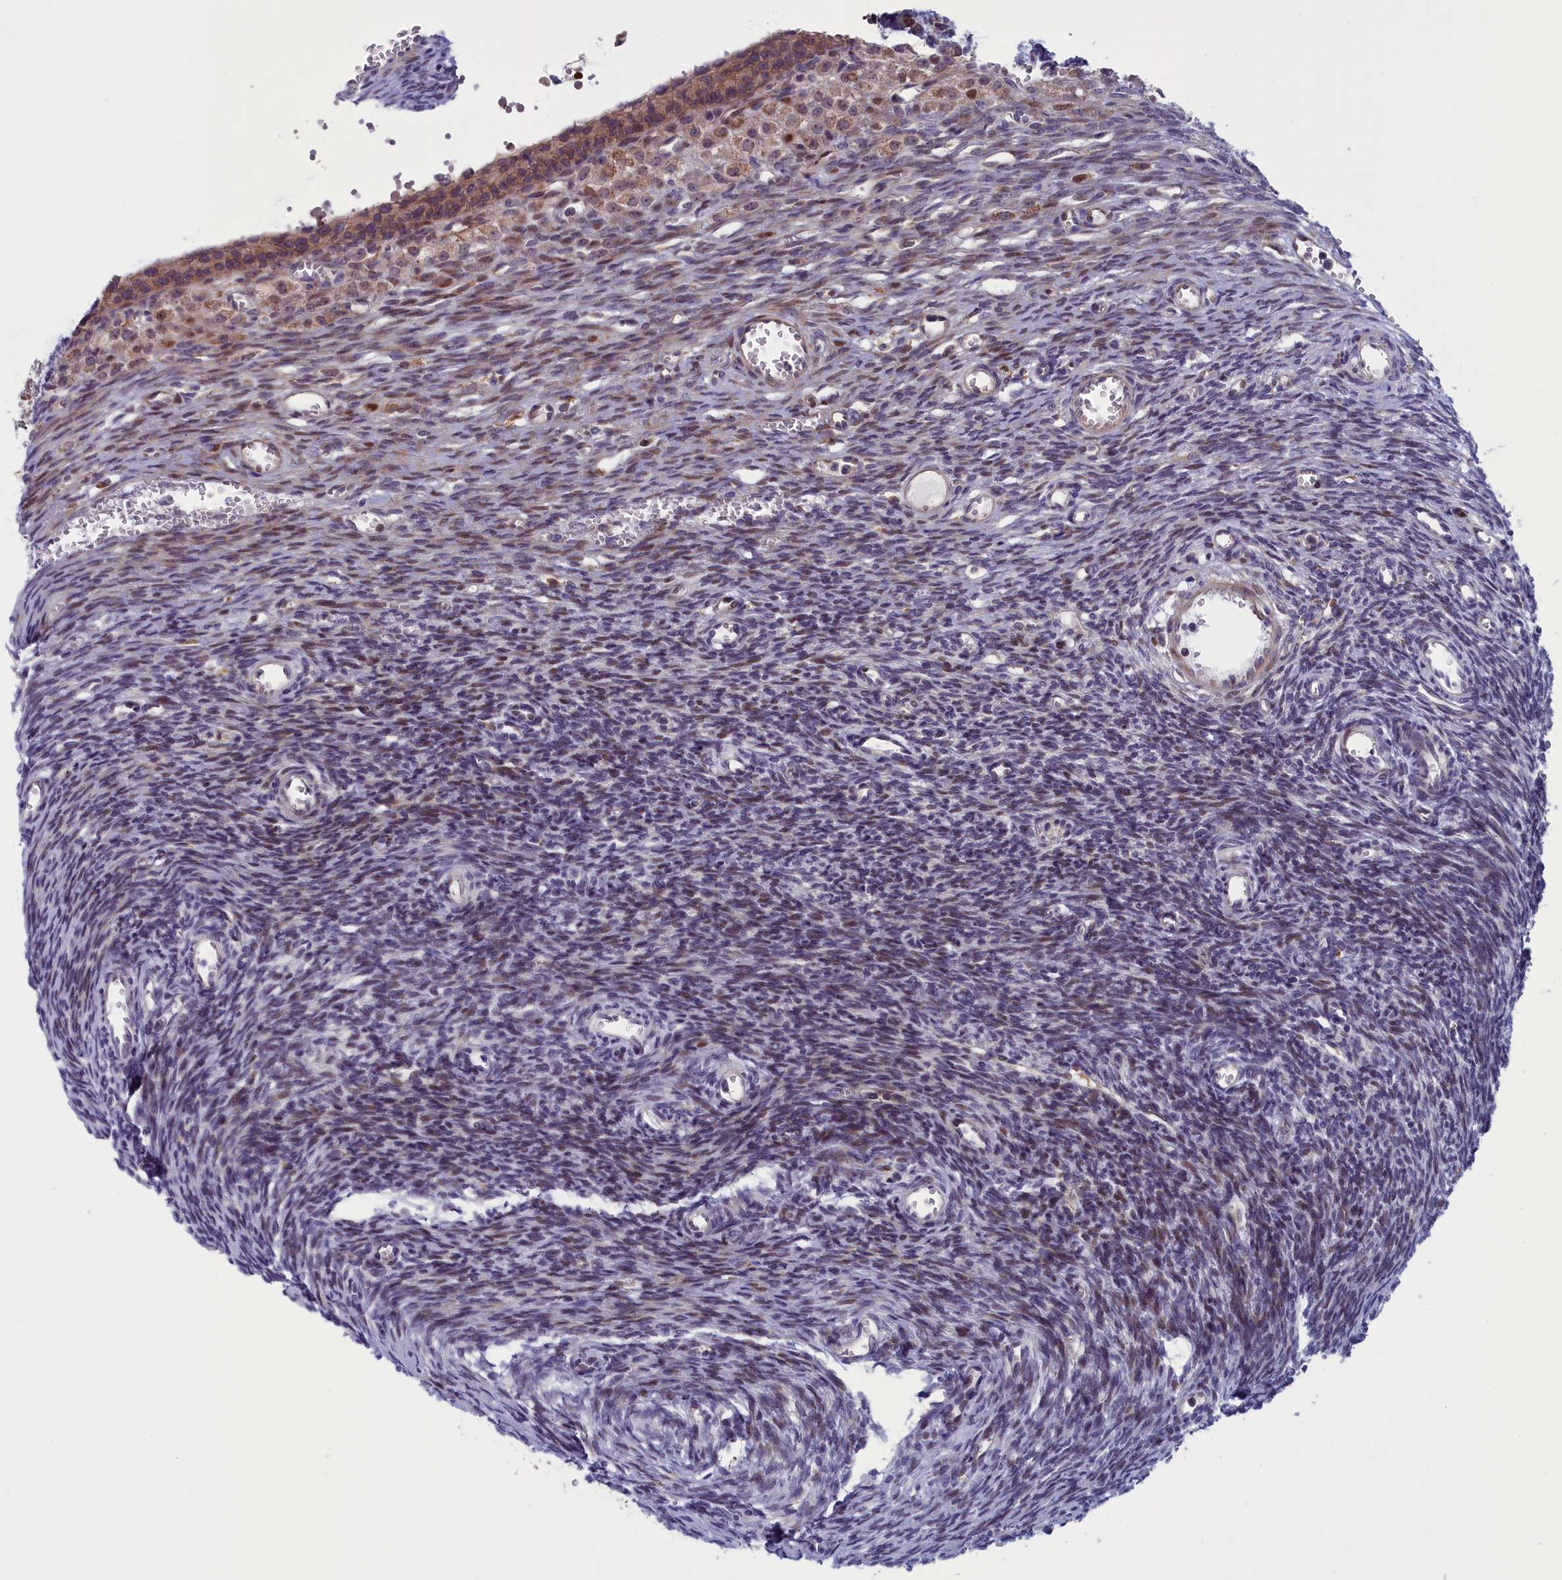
{"staining": {"intensity": "weak", "quantity": ">75%", "location": "cytoplasmic/membranous"}, "tissue": "ovary", "cell_type": "Follicle cells", "image_type": "normal", "snomed": [{"axis": "morphology", "description": "Normal tissue, NOS"}, {"axis": "topography", "description": "Ovary"}], "caption": "Human ovary stained with a protein marker exhibits weak staining in follicle cells.", "gene": "ANKRD39", "patient": {"sex": "female", "age": 39}}